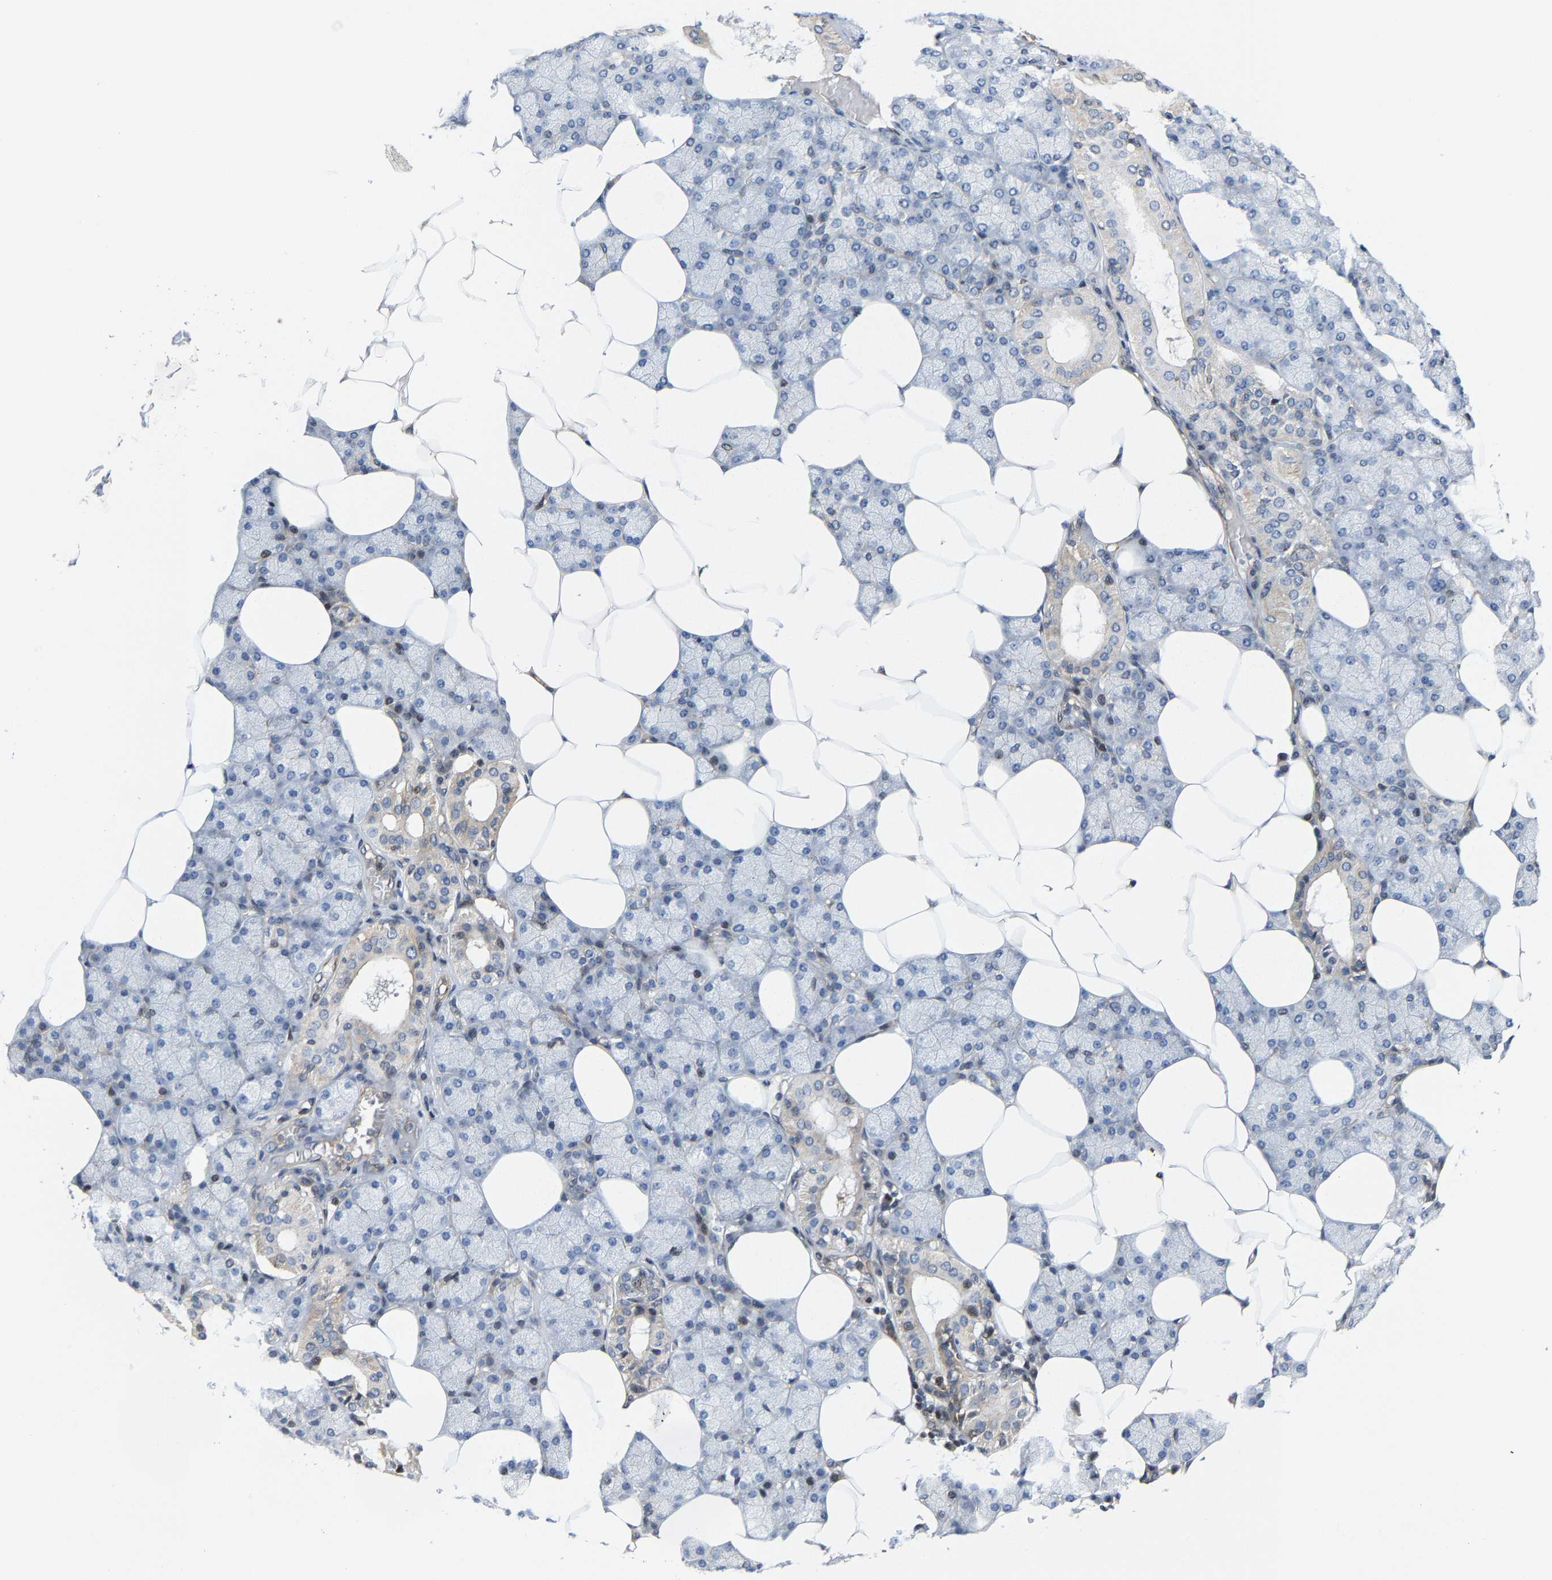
{"staining": {"intensity": "moderate", "quantity": "<25%", "location": "cytoplasmic/membranous"}, "tissue": "salivary gland", "cell_type": "Glandular cells", "image_type": "normal", "snomed": [{"axis": "morphology", "description": "Normal tissue, NOS"}, {"axis": "topography", "description": "Salivary gland"}], "caption": "Brown immunohistochemical staining in normal salivary gland displays moderate cytoplasmic/membranous expression in about <25% of glandular cells. Immunohistochemistry (ihc) stains the protein of interest in brown and the nuclei are stained blue.", "gene": "TGFB1I1", "patient": {"sex": "male", "age": 62}}